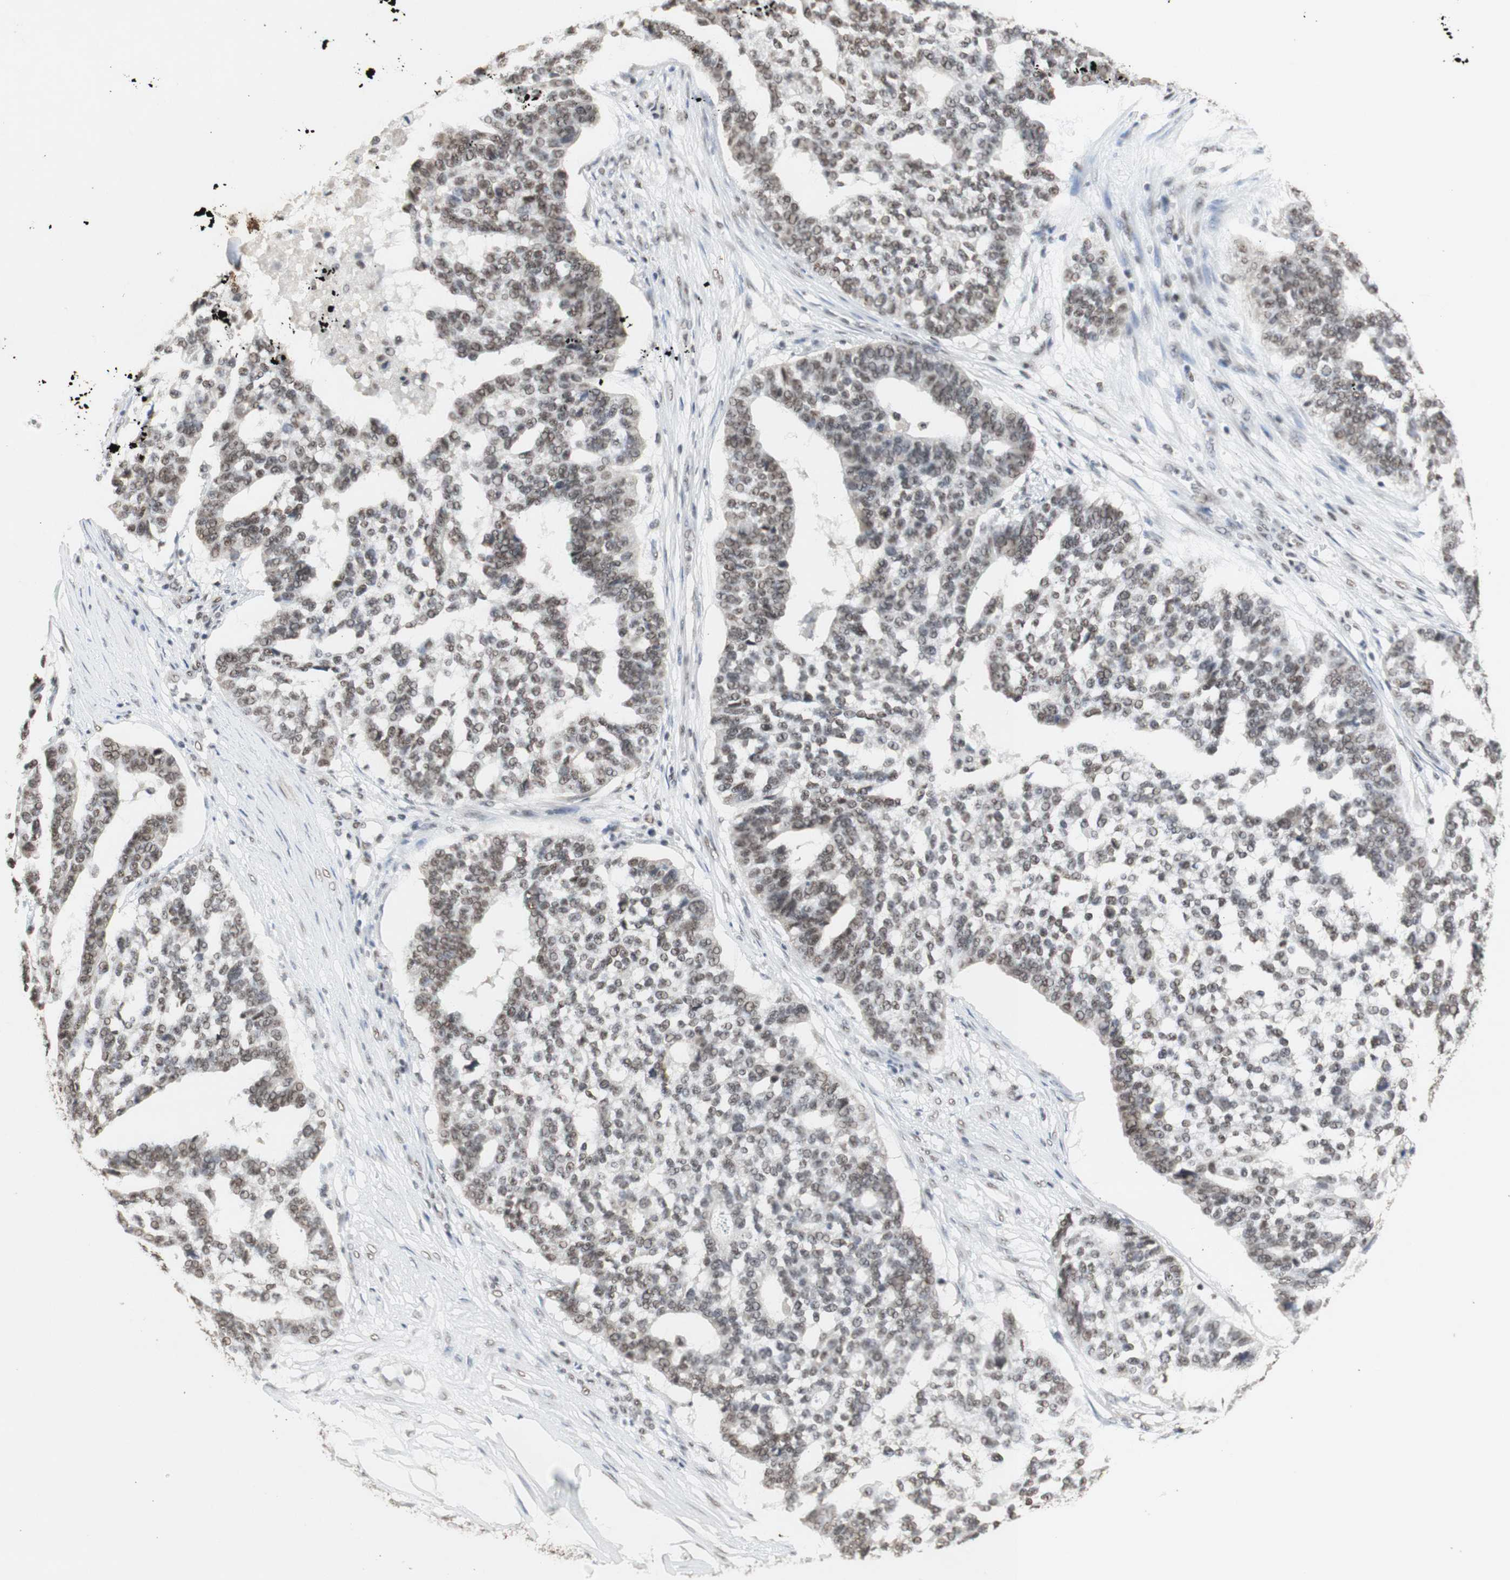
{"staining": {"intensity": "weak", "quantity": ">75%", "location": "nuclear"}, "tissue": "ovarian cancer", "cell_type": "Tumor cells", "image_type": "cancer", "snomed": [{"axis": "morphology", "description": "Cystadenocarcinoma, serous, NOS"}, {"axis": "topography", "description": "Ovary"}], "caption": "The image demonstrates a brown stain indicating the presence of a protein in the nuclear of tumor cells in serous cystadenocarcinoma (ovarian). Ihc stains the protein in brown and the nuclei are stained blue.", "gene": "SNRPB", "patient": {"sex": "female", "age": 59}}